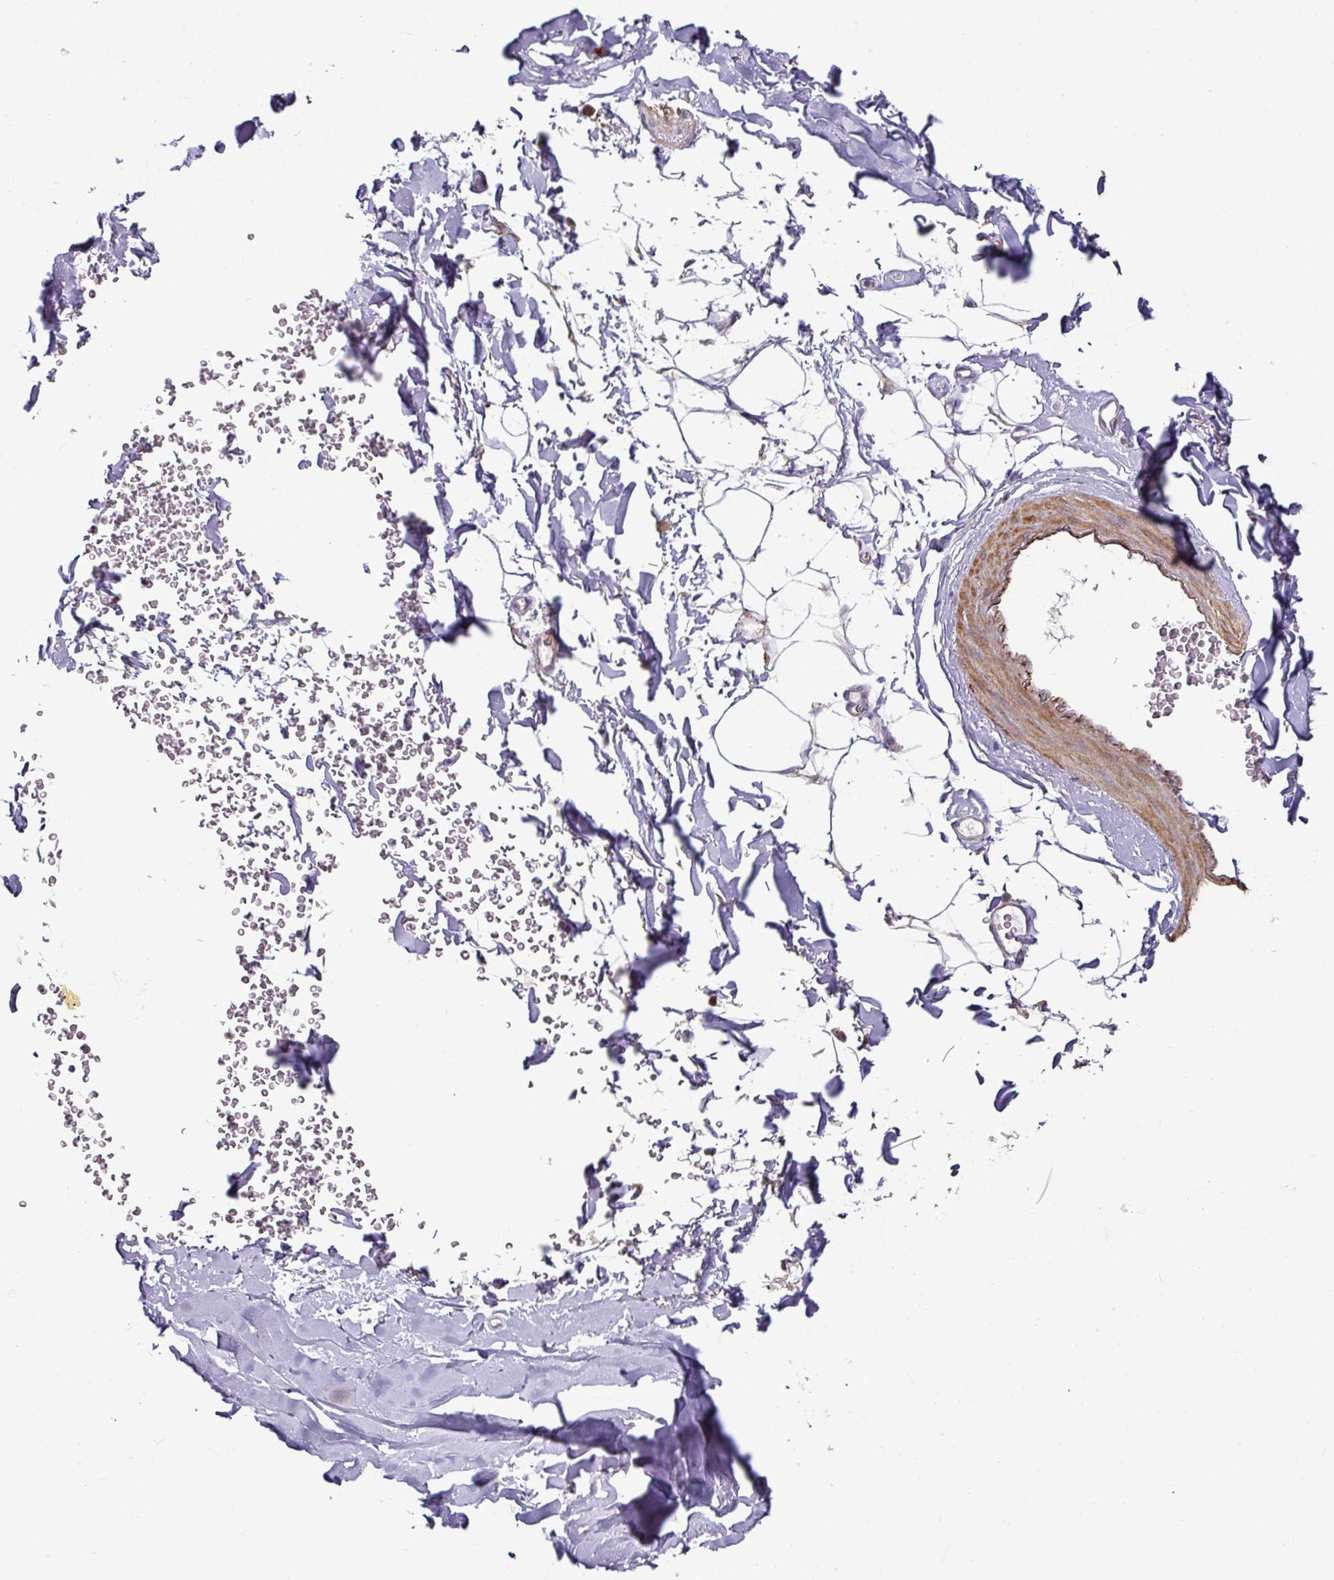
{"staining": {"intensity": "negative", "quantity": "none", "location": "none"}, "tissue": "adipose tissue", "cell_type": "Adipocytes", "image_type": "normal", "snomed": [{"axis": "morphology", "description": "Normal tissue, NOS"}, {"axis": "topography", "description": "Cartilage tissue"}, {"axis": "topography", "description": "Bronchus"}], "caption": "Photomicrograph shows no significant protein expression in adipocytes of benign adipose tissue.", "gene": "OR2D3", "patient": {"sex": "female", "age": 72}}